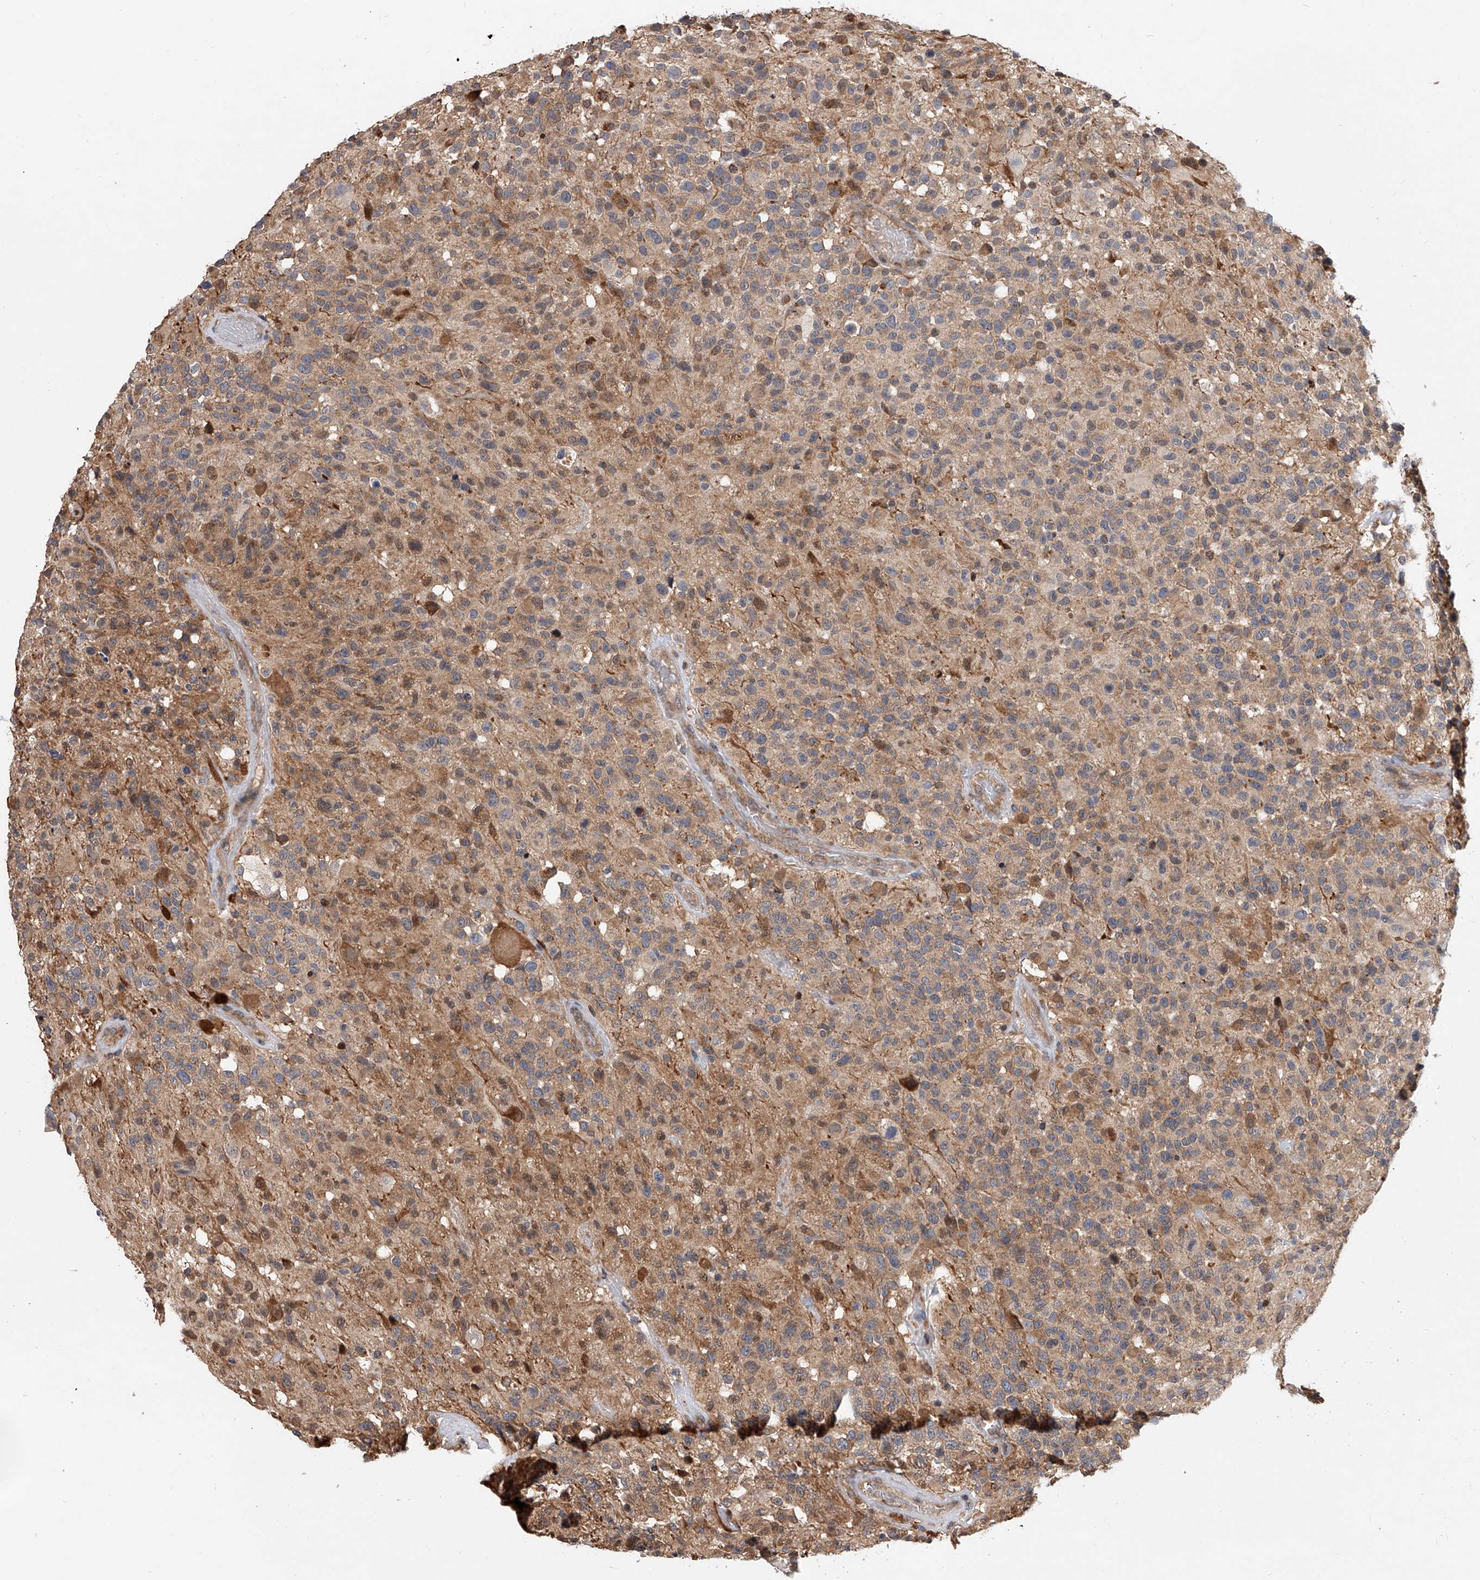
{"staining": {"intensity": "moderate", "quantity": "25%-75%", "location": "cytoplasmic/membranous"}, "tissue": "glioma", "cell_type": "Tumor cells", "image_type": "cancer", "snomed": [{"axis": "morphology", "description": "Glioma, malignant, High grade"}, {"axis": "morphology", "description": "Glioblastoma, NOS"}, {"axis": "topography", "description": "Brain"}], "caption": "Protein expression analysis of malignant high-grade glioma demonstrates moderate cytoplasmic/membranous staining in approximately 25%-75% of tumor cells.", "gene": "GMDS", "patient": {"sex": "male", "age": 60}}